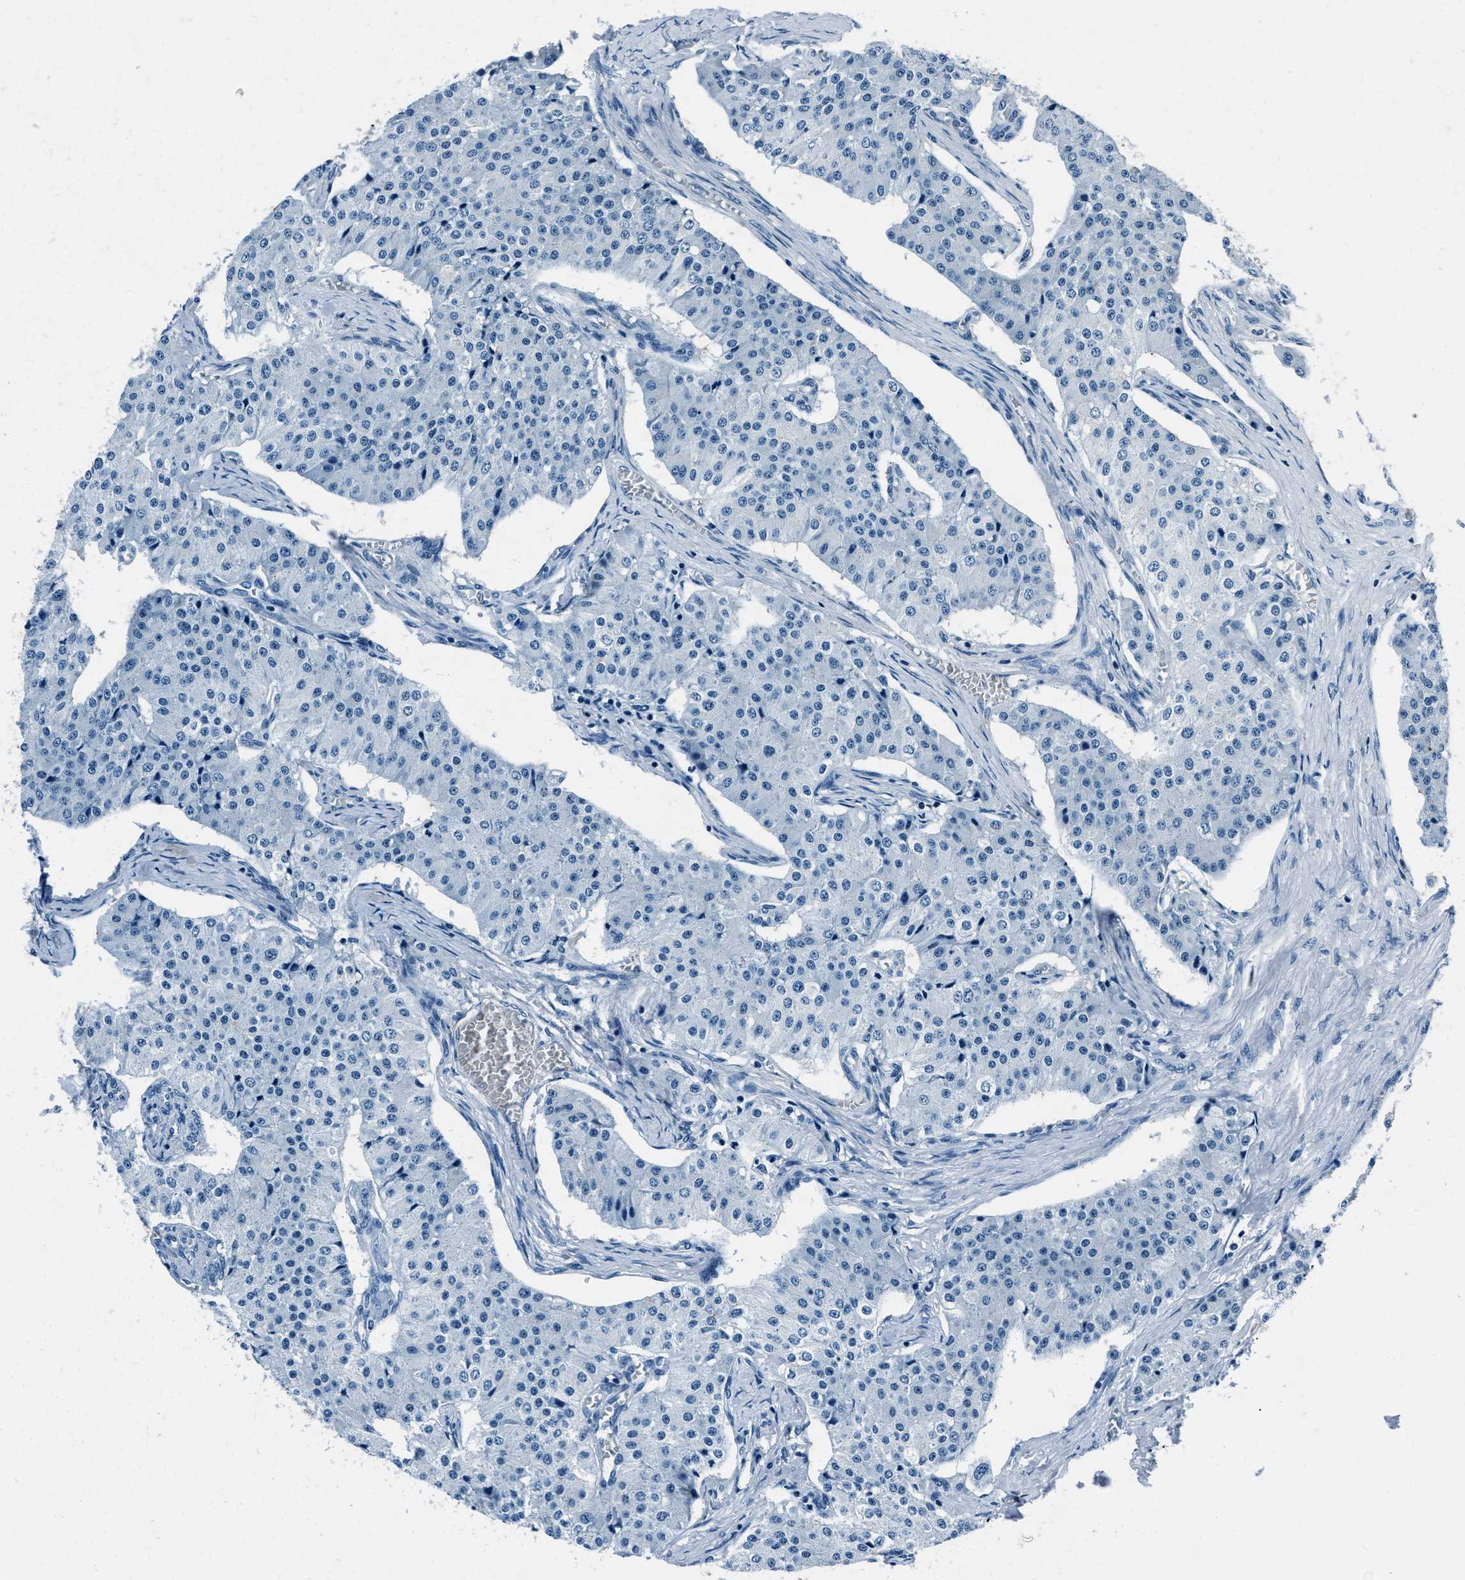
{"staining": {"intensity": "negative", "quantity": "none", "location": "none"}, "tissue": "carcinoid", "cell_type": "Tumor cells", "image_type": "cancer", "snomed": [{"axis": "morphology", "description": "Carcinoid, malignant, NOS"}, {"axis": "topography", "description": "Colon"}], "caption": "The immunohistochemistry micrograph has no significant expression in tumor cells of carcinoid tissue.", "gene": "PTPDC1", "patient": {"sex": "female", "age": 52}}